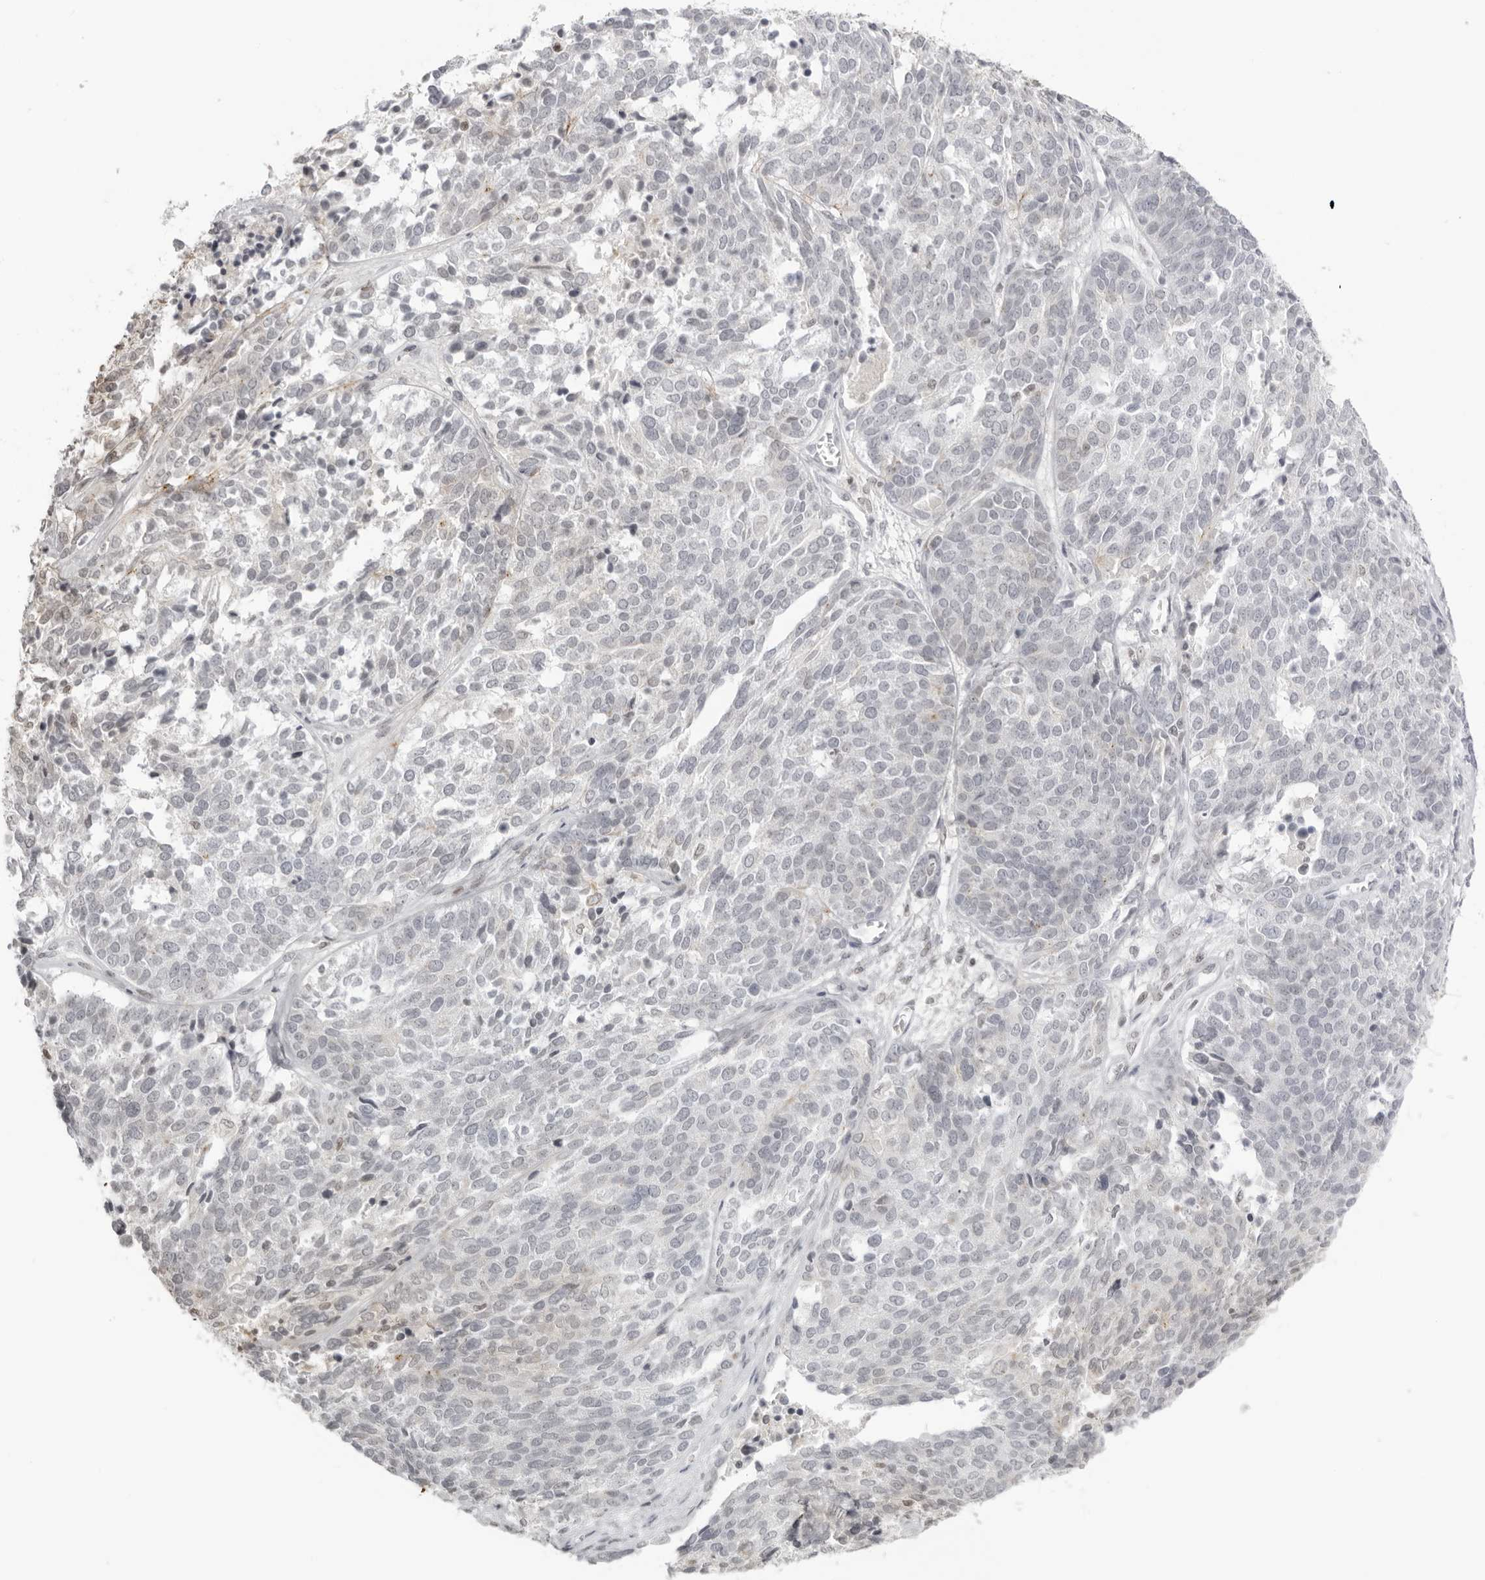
{"staining": {"intensity": "negative", "quantity": "none", "location": "none"}, "tissue": "ovarian cancer", "cell_type": "Tumor cells", "image_type": "cancer", "snomed": [{"axis": "morphology", "description": "Cystadenocarcinoma, serous, NOS"}, {"axis": "topography", "description": "Ovary"}], "caption": "Ovarian cancer stained for a protein using IHC displays no positivity tumor cells.", "gene": "RNF146", "patient": {"sex": "female", "age": 44}}